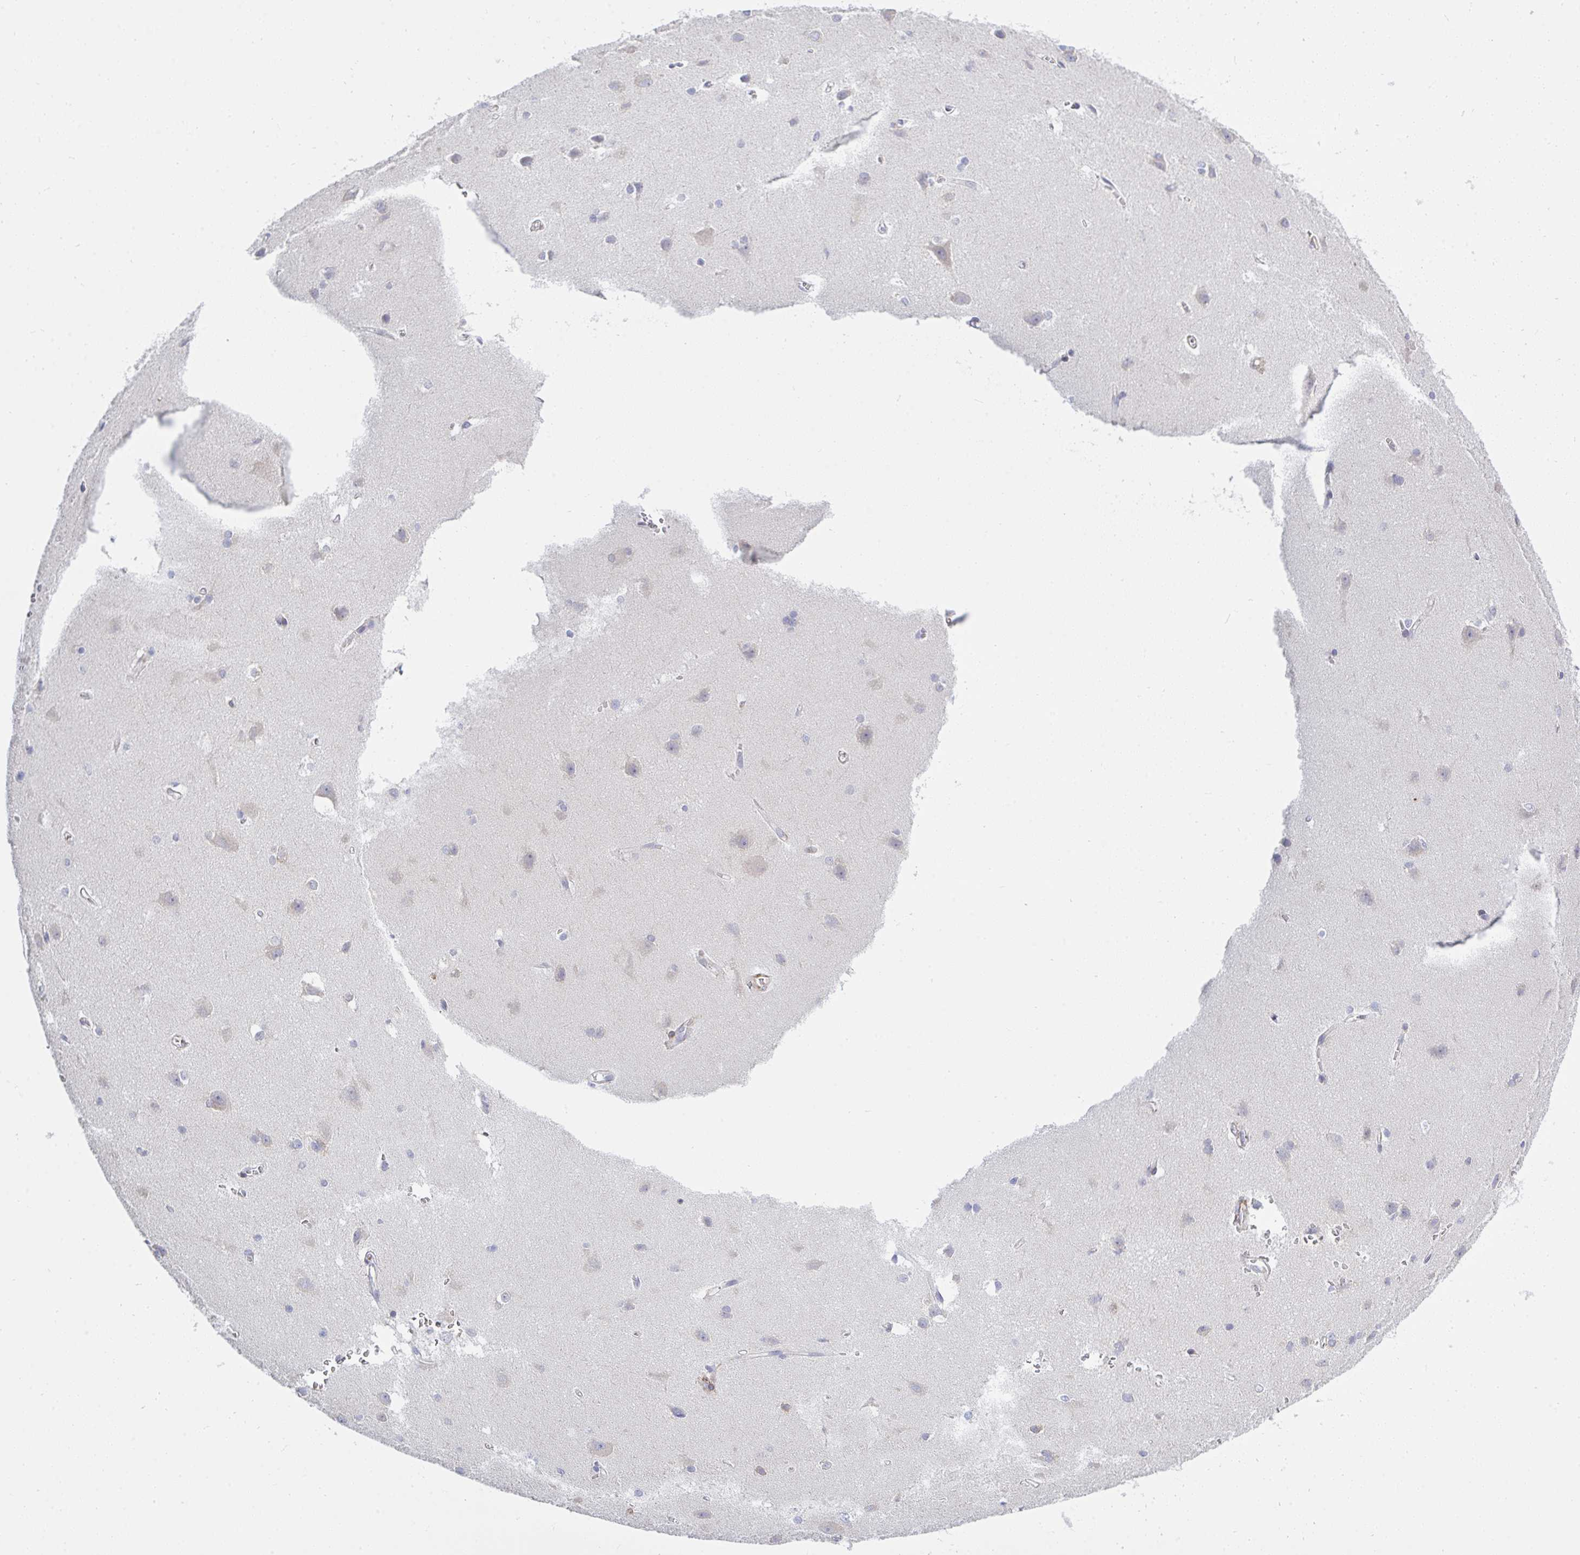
{"staining": {"intensity": "negative", "quantity": "none", "location": "none"}, "tissue": "cerebral cortex", "cell_type": "Endothelial cells", "image_type": "normal", "snomed": [{"axis": "morphology", "description": "Normal tissue, NOS"}, {"axis": "topography", "description": "Cerebral cortex"}], "caption": "Histopathology image shows no protein expression in endothelial cells of normal cerebral cortex.", "gene": "FRMD3", "patient": {"sex": "male", "age": 37}}